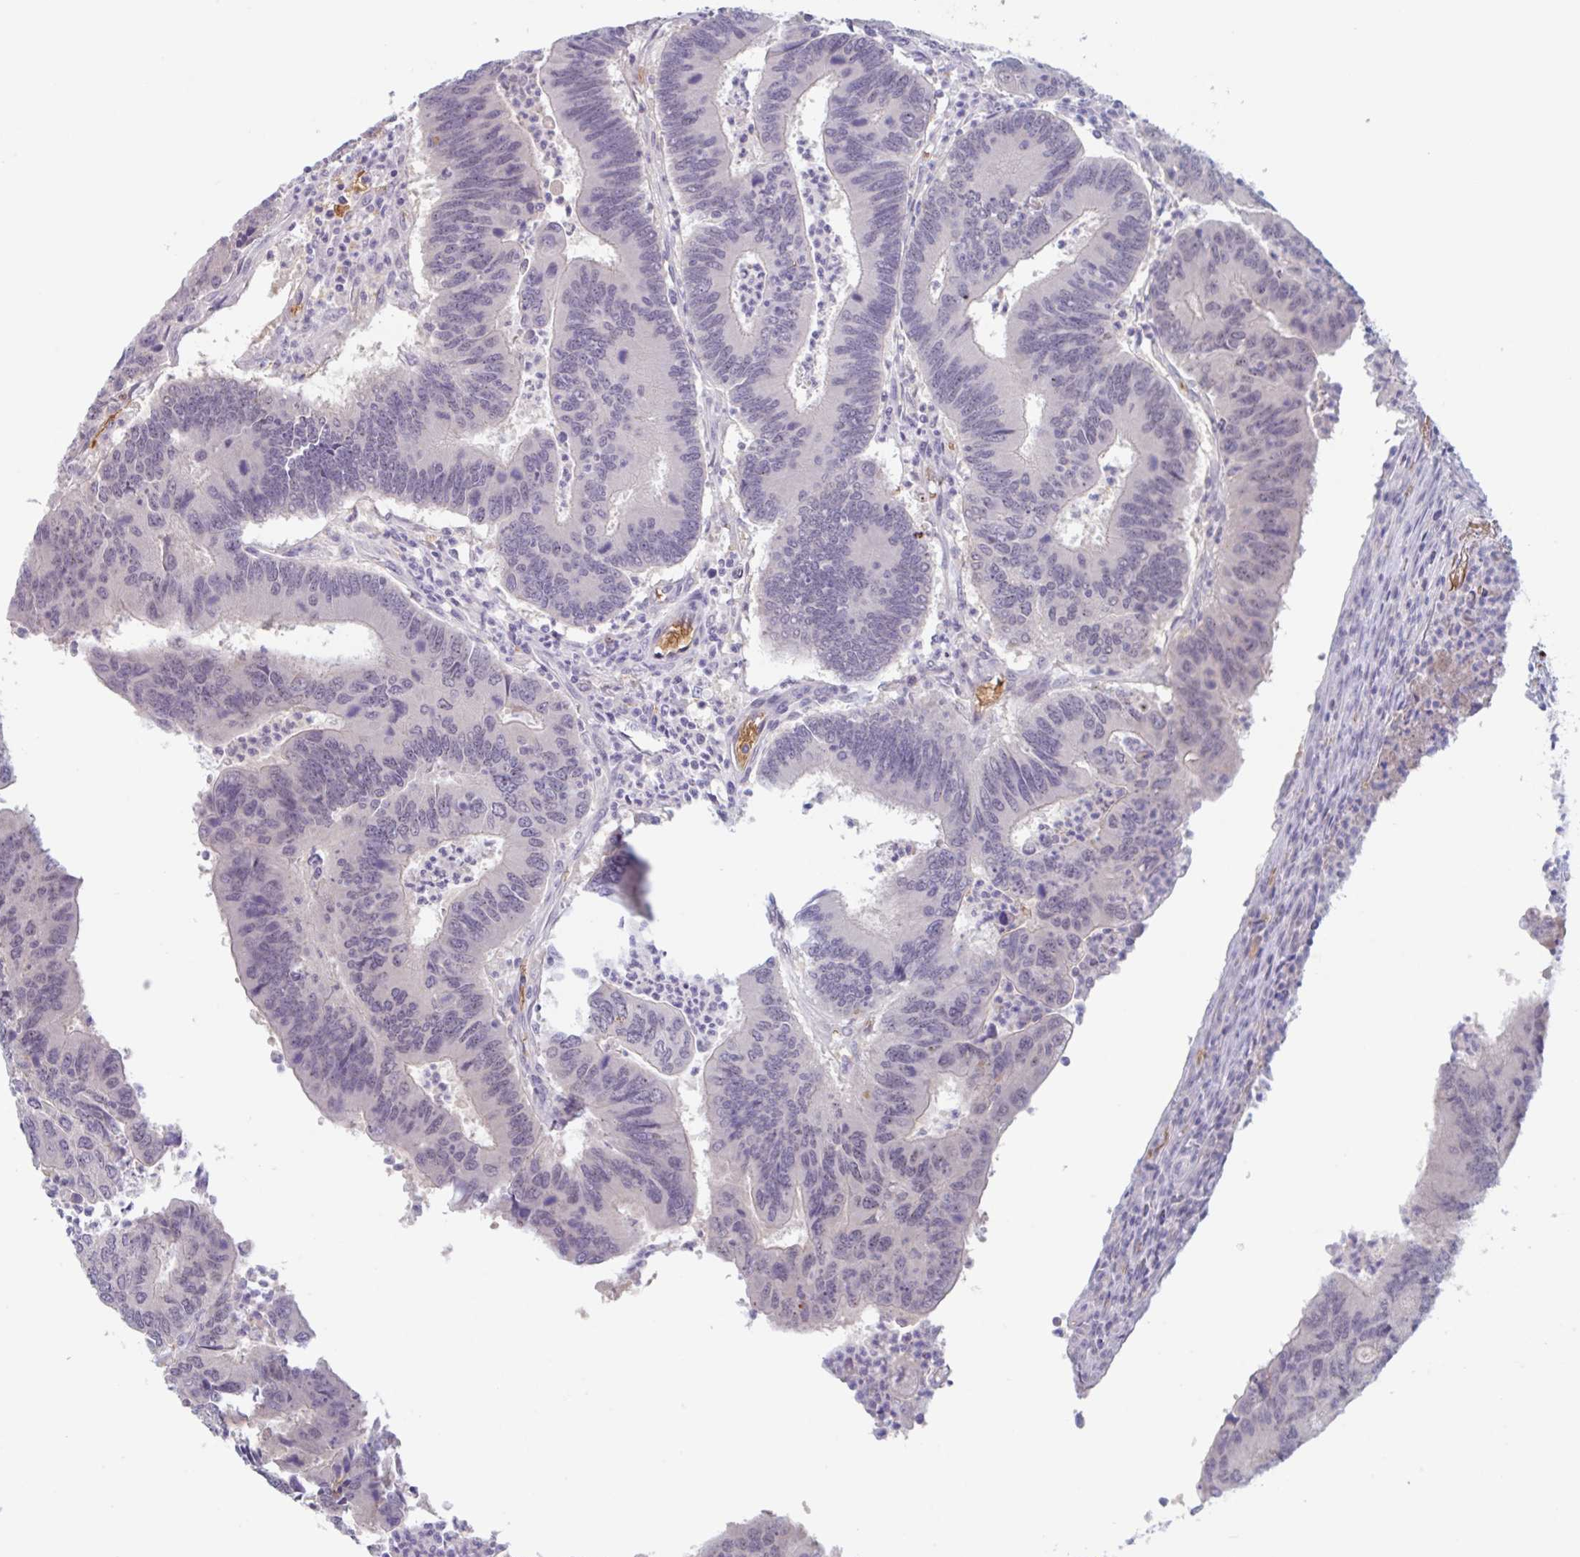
{"staining": {"intensity": "negative", "quantity": "none", "location": "none"}, "tissue": "colorectal cancer", "cell_type": "Tumor cells", "image_type": "cancer", "snomed": [{"axis": "morphology", "description": "Adenocarcinoma, NOS"}, {"axis": "topography", "description": "Colon"}], "caption": "Micrograph shows no protein positivity in tumor cells of colorectal cancer tissue.", "gene": "RHAG", "patient": {"sex": "female", "age": 67}}